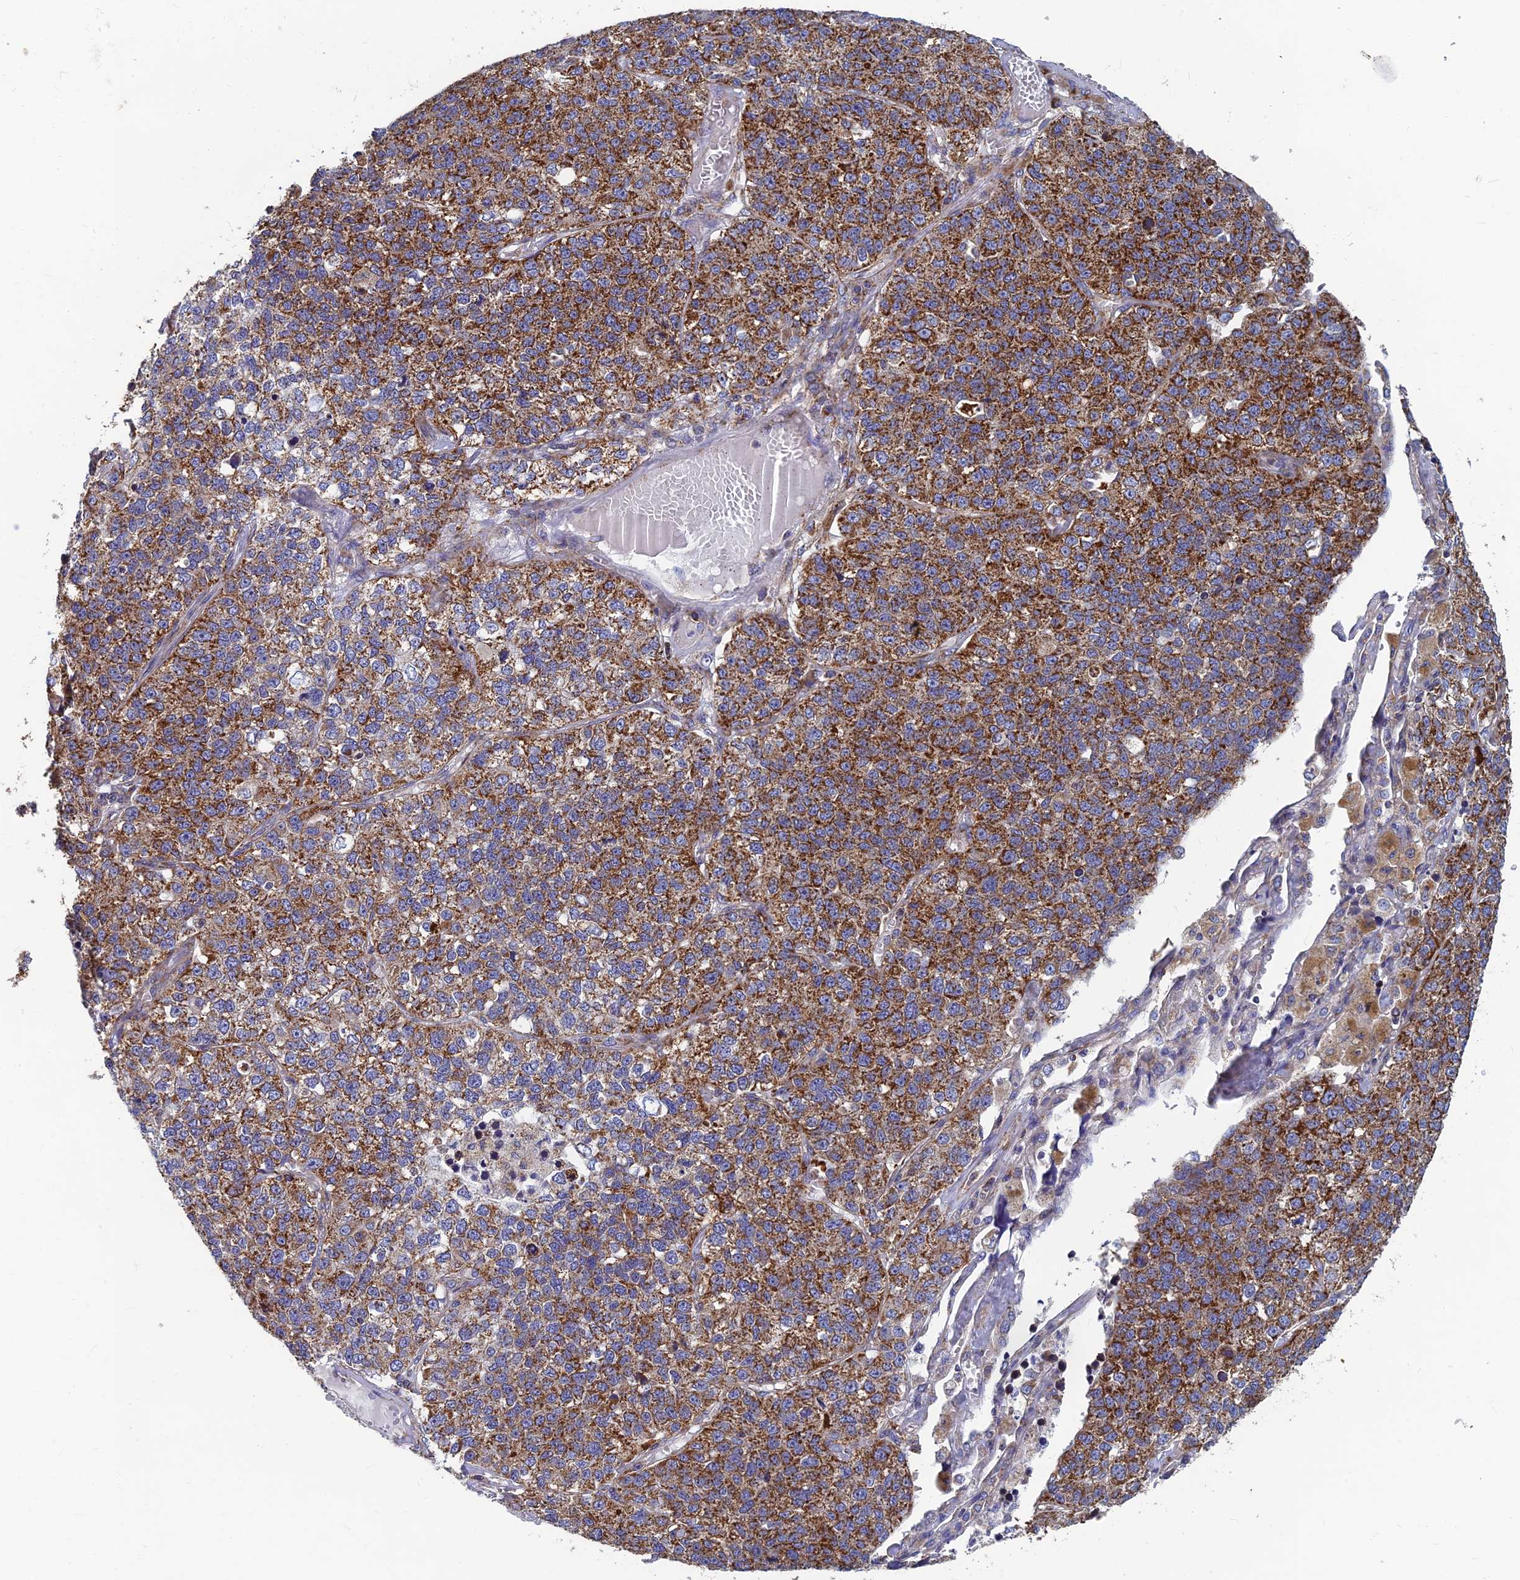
{"staining": {"intensity": "strong", "quantity": ">75%", "location": "cytoplasmic/membranous"}, "tissue": "lung cancer", "cell_type": "Tumor cells", "image_type": "cancer", "snomed": [{"axis": "morphology", "description": "Adenocarcinoma, NOS"}, {"axis": "topography", "description": "Lung"}], "caption": "A brown stain highlights strong cytoplasmic/membranous positivity of a protein in human adenocarcinoma (lung) tumor cells. The staining was performed using DAB (3,3'-diaminobenzidine), with brown indicating positive protein expression. Nuclei are stained blue with hematoxylin.", "gene": "MRPS9", "patient": {"sex": "male", "age": 49}}